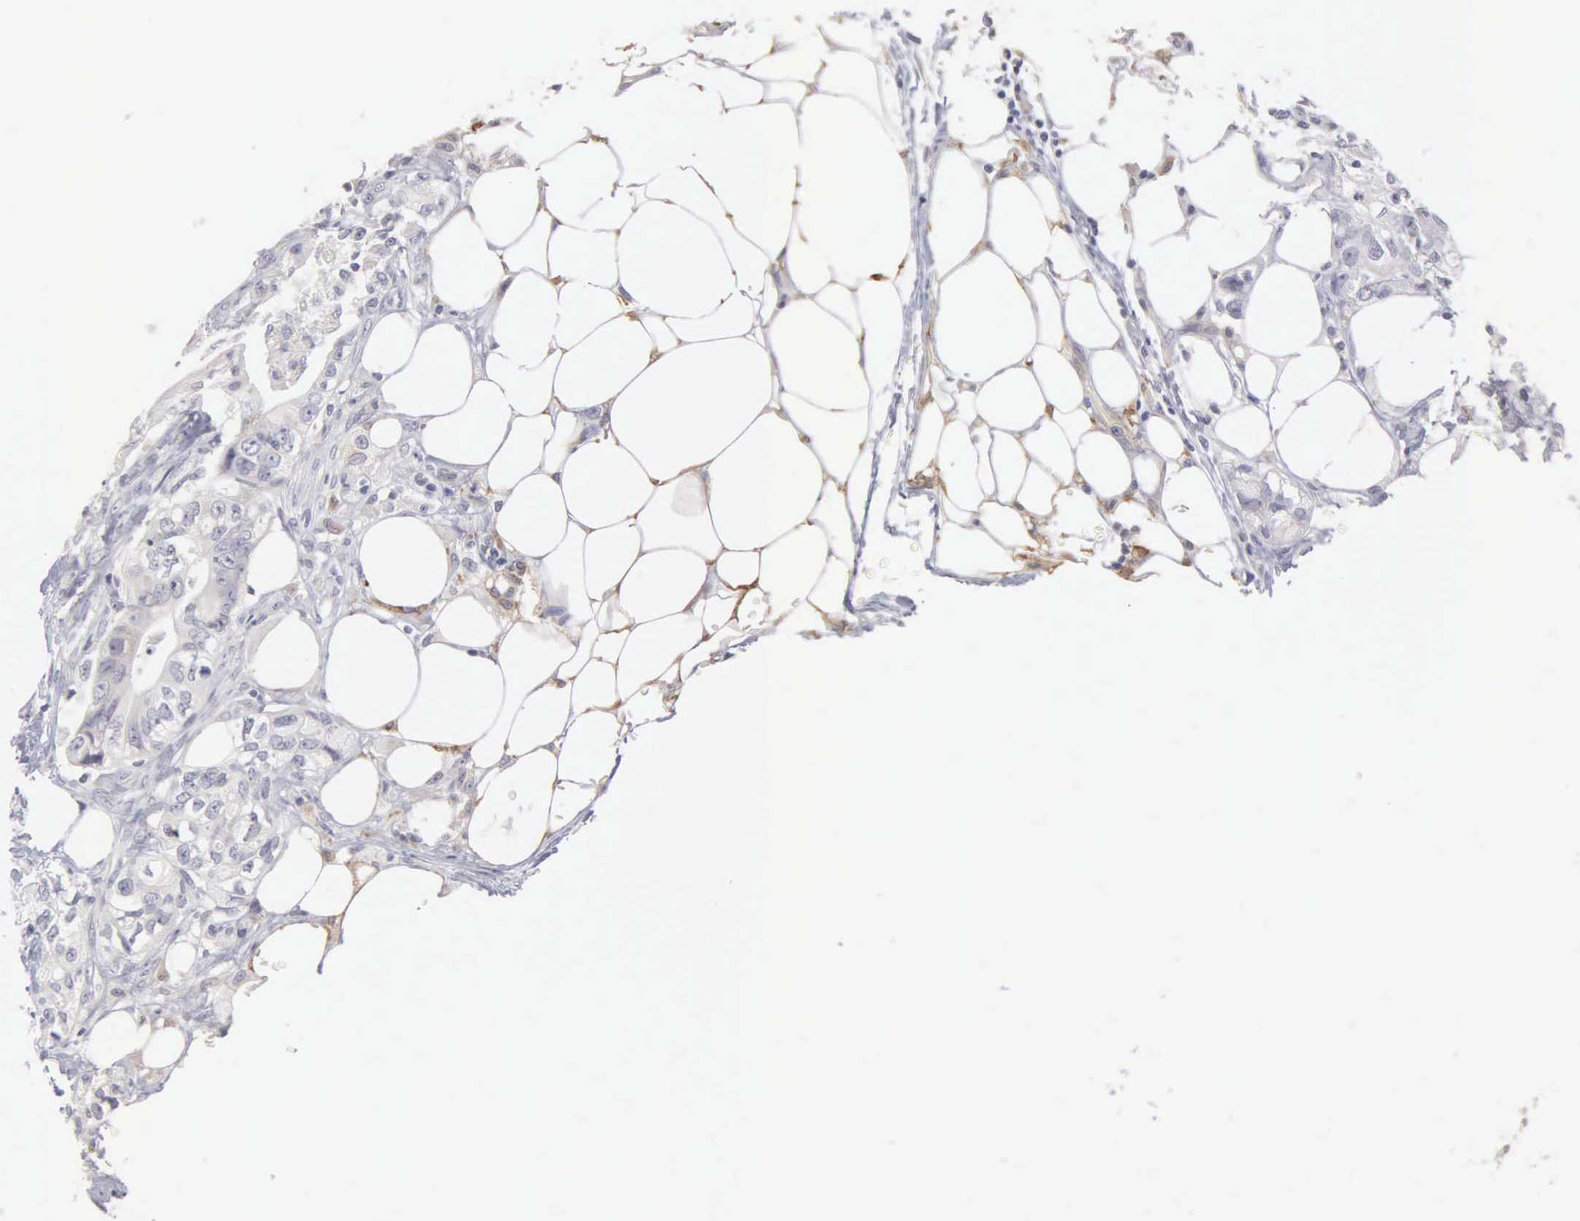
{"staining": {"intensity": "negative", "quantity": "none", "location": "none"}, "tissue": "colorectal cancer", "cell_type": "Tumor cells", "image_type": "cancer", "snomed": [{"axis": "morphology", "description": "Adenocarcinoma, NOS"}, {"axis": "topography", "description": "Rectum"}], "caption": "Colorectal cancer was stained to show a protein in brown. There is no significant positivity in tumor cells. (DAB immunohistochemistry (IHC), high magnification).", "gene": "LIN52", "patient": {"sex": "female", "age": 57}}